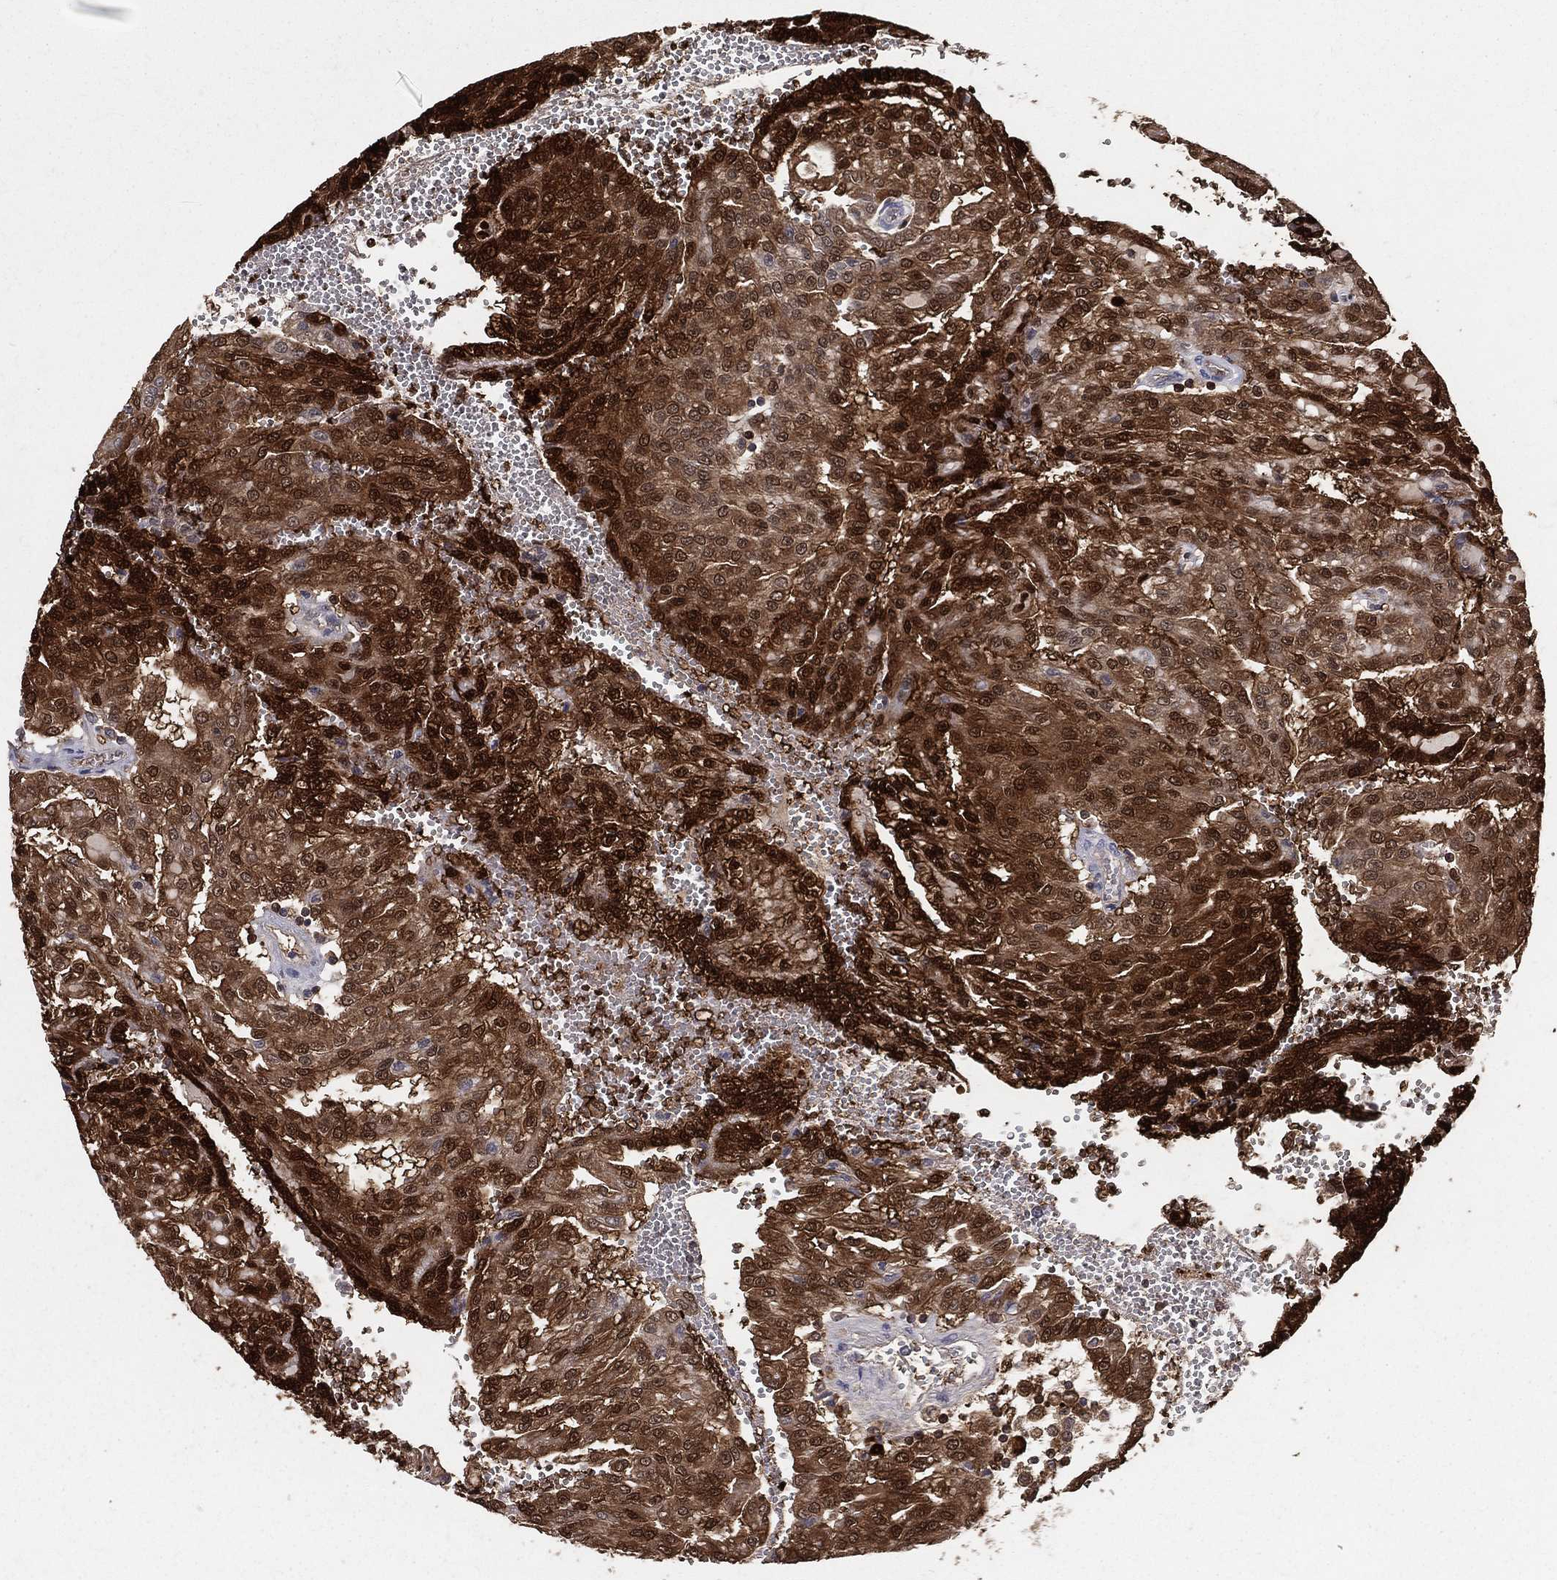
{"staining": {"intensity": "strong", "quantity": "25%-75%", "location": "cytoplasmic/membranous,nuclear"}, "tissue": "renal cancer", "cell_type": "Tumor cells", "image_type": "cancer", "snomed": [{"axis": "morphology", "description": "Adenocarcinoma, NOS"}, {"axis": "topography", "description": "Kidney"}], "caption": "Protein expression analysis of human renal cancer reveals strong cytoplasmic/membranous and nuclear expression in approximately 25%-75% of tumor cells.", "gene": "ENO1", "patient": {"sex": "male", "age": 63}}